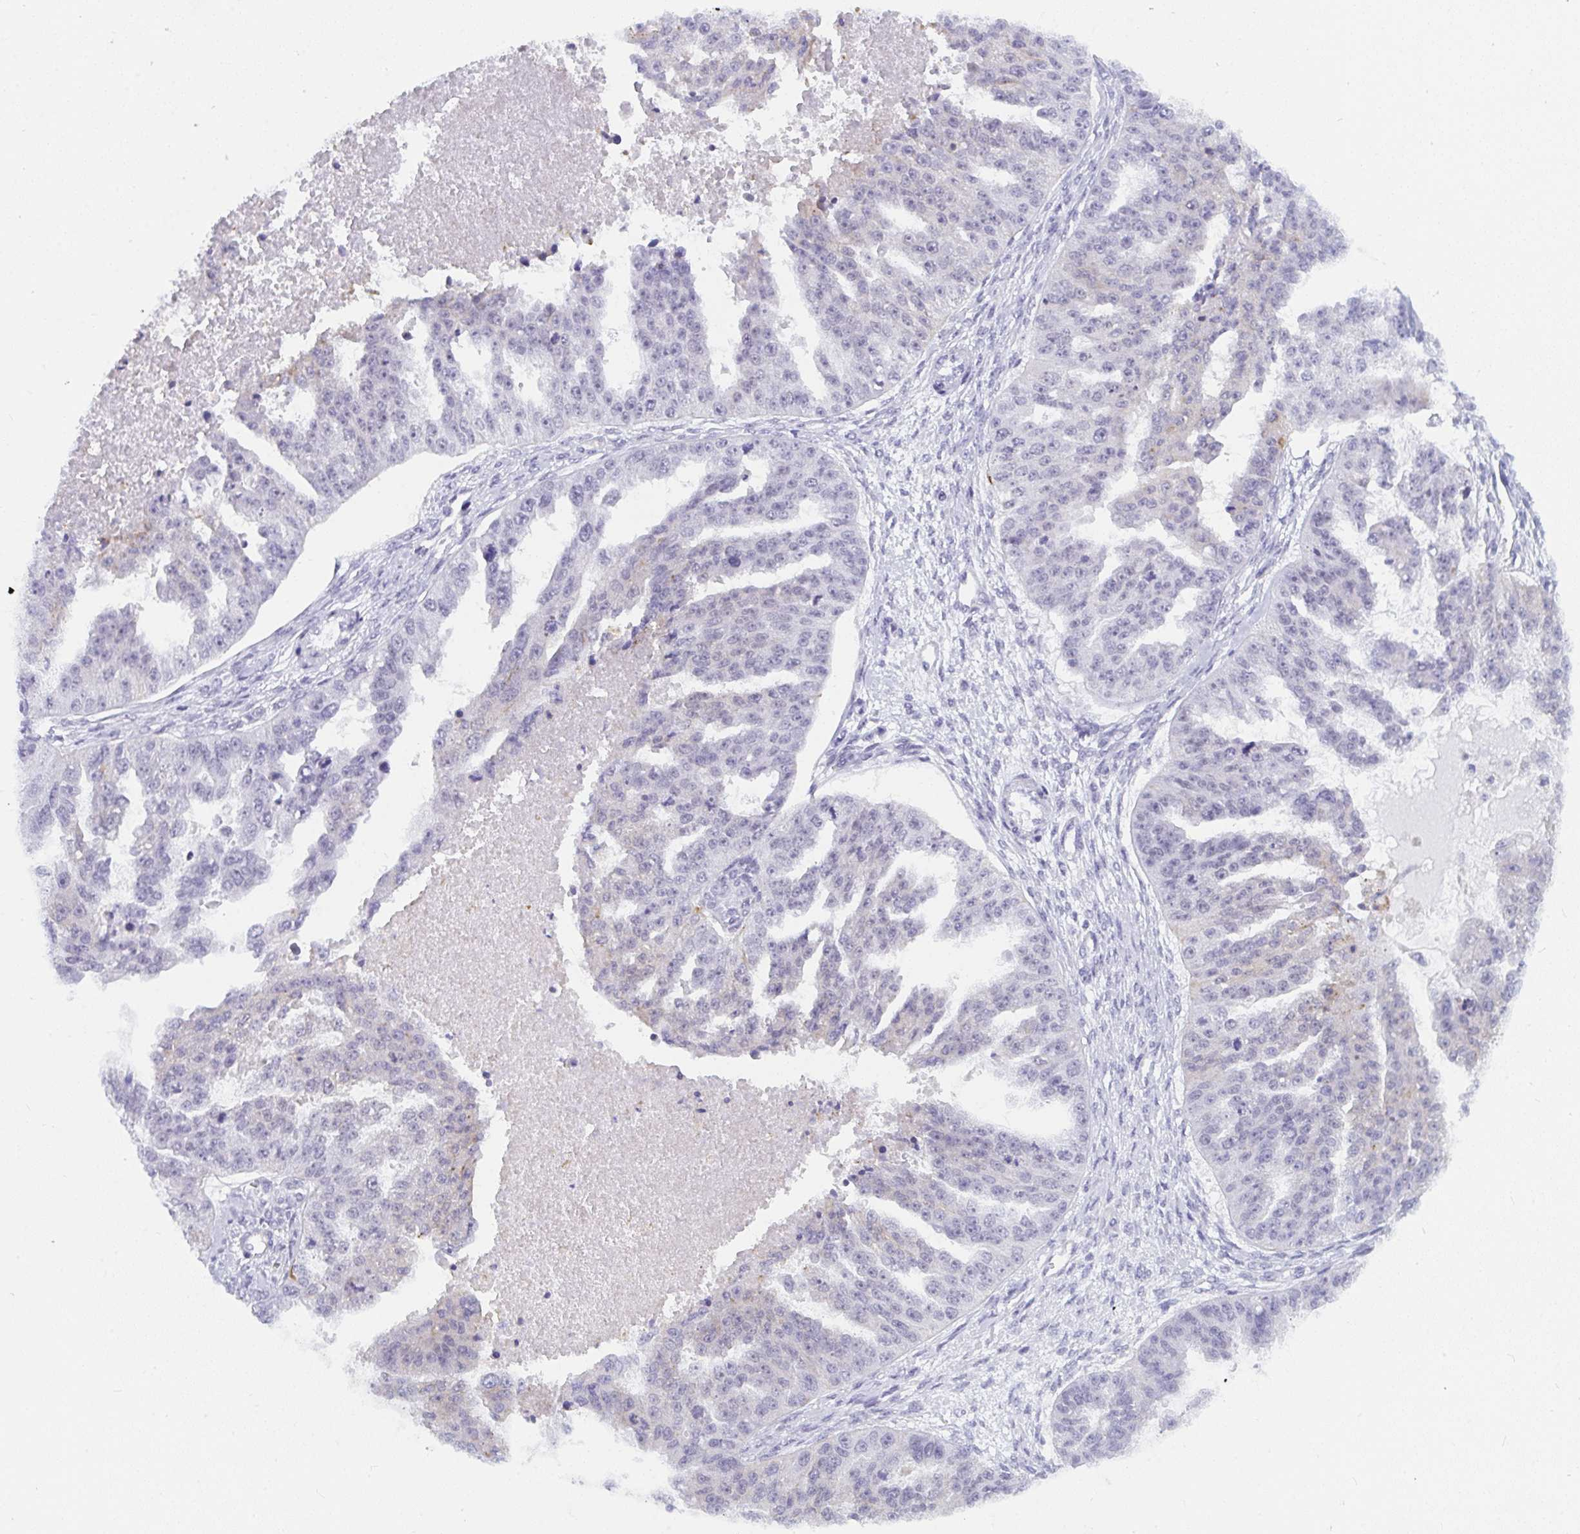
{"staining": {"intensity": "negative", "quantity": "none", "location": "none"}, "tissue": "ovarian cancer", "cell_type": "Tumor cells", "image_type": "cancer", "snomed": [{"axis": "morphology", "description": "Cystadenocarcinoma, serous, NOS"}, {"axis": "topography", "description": "Ovary"}], "caption": "Immunohistochemical staining of ovarian cancer (serous cystadenocarcinoma) reveals no significant positivity in tumor cells.", "gene": "CDK13", "patient": {"sex": "female", "age": 58}}